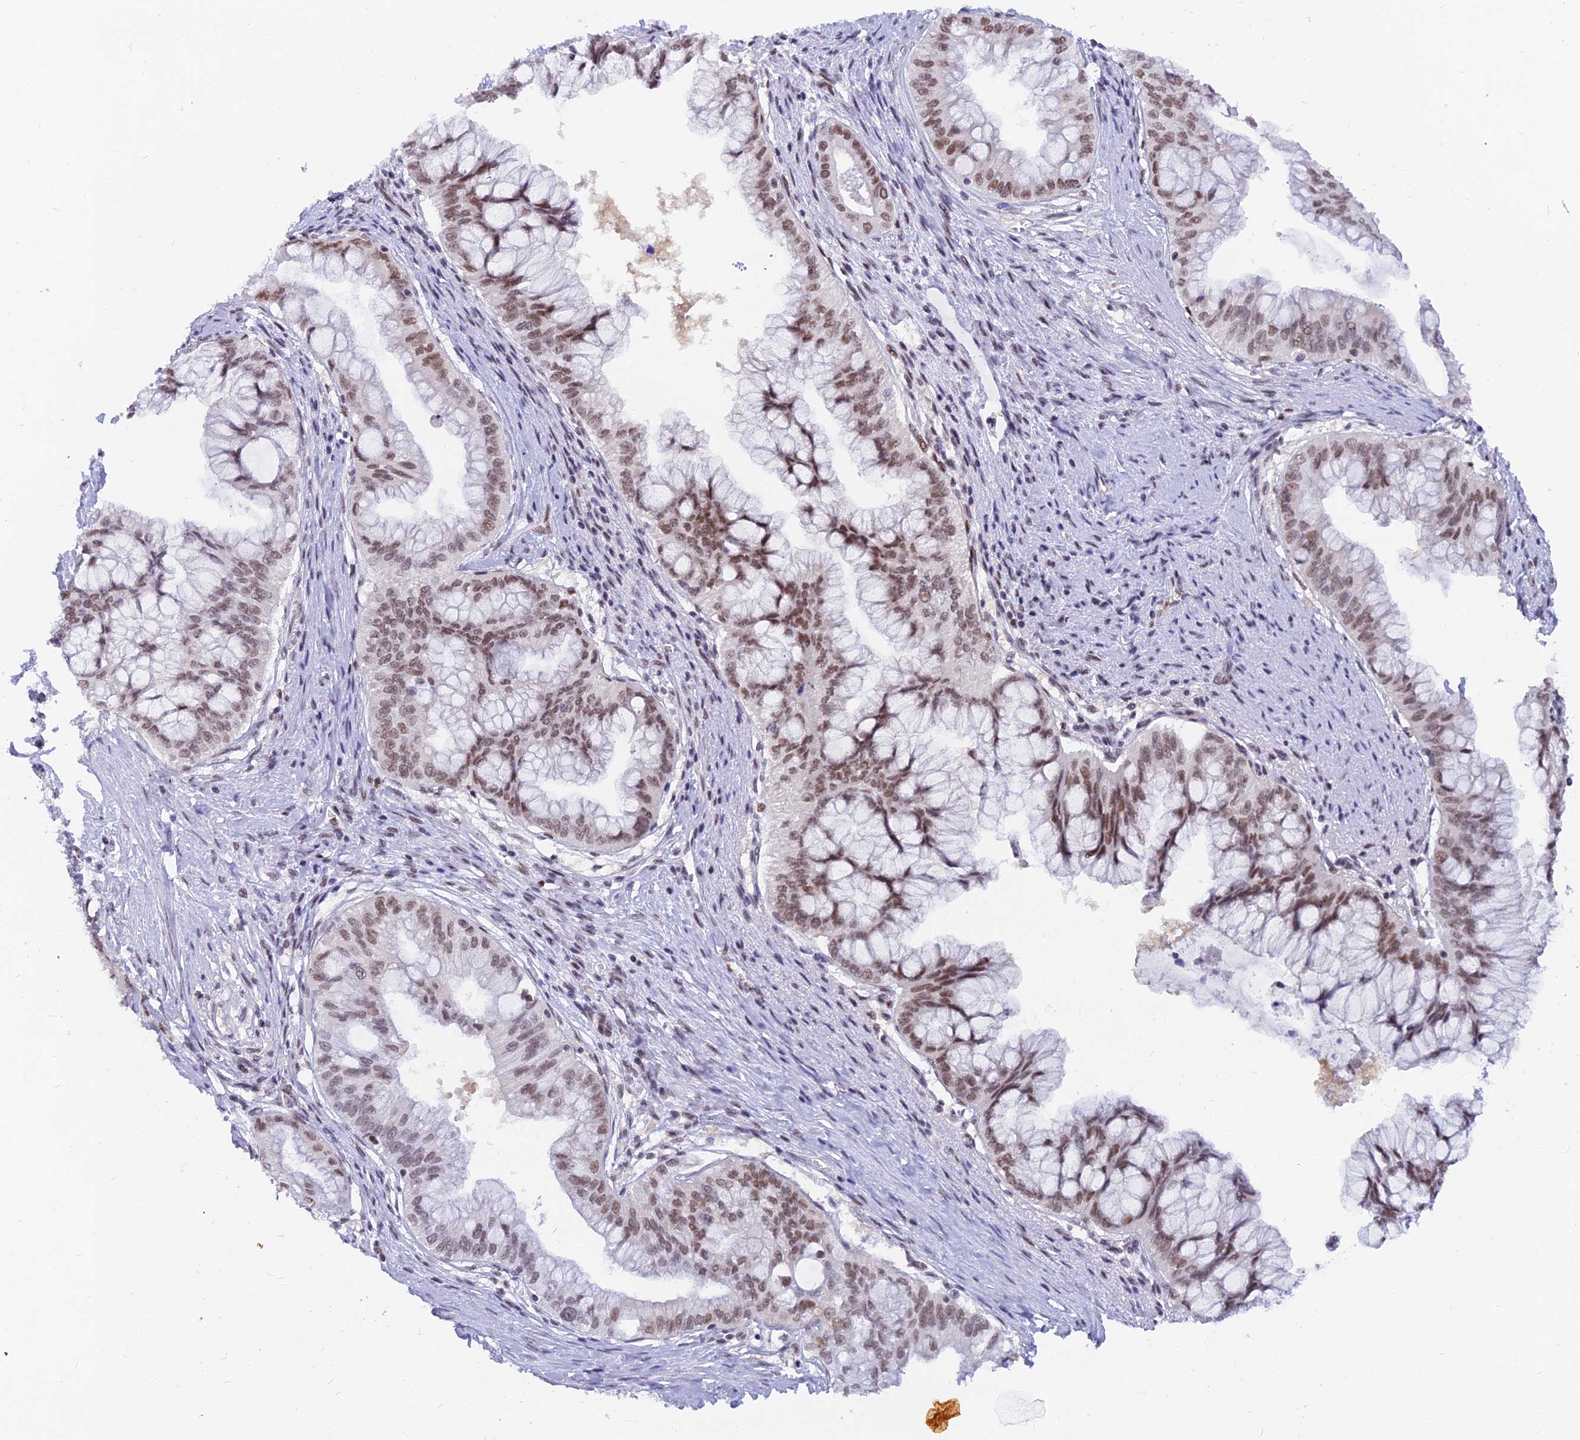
{"staining": {"intensity": "moderate", "quantity": ">75%", "location": "nuclear"}, "tissue": "pancreatic cancer", "cell_type": "Tumor cells", "image_type": "cancer", "snomed": [{"axis": "morphology", "description": "Adenocarcinoma, NOS"}, {"axis": "topography", "description": "Pancreas"}], "caption": "Moderate nuclear positivity is appreciated in about >75% of tumor cells in pancreatic adenocarcinoma.", "gene": "DPY30", "patient": {"sex": "male", "age": 46}}